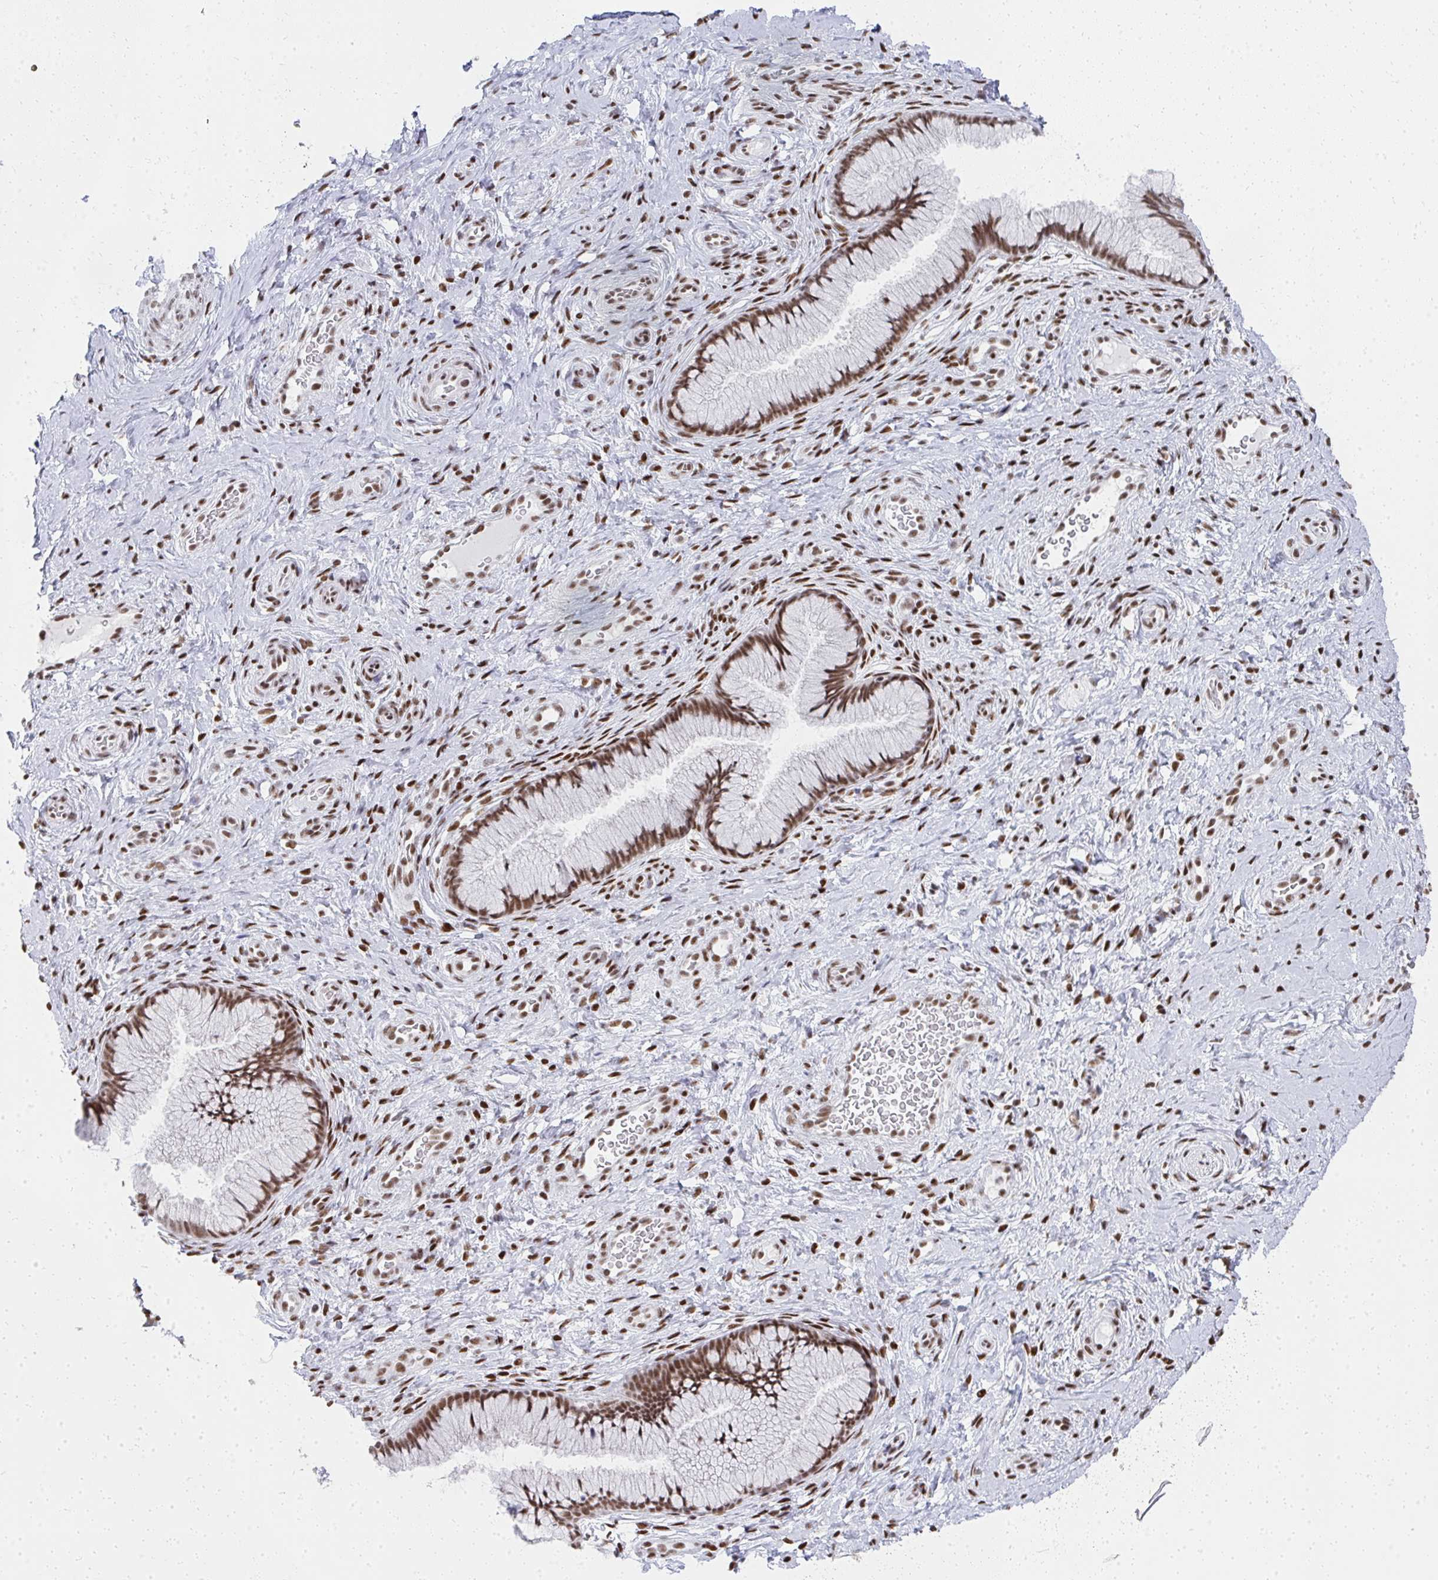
{"staining": {"intensity": "moderate", "quantity": ">75%", "location": "nuclear"}, "tissue": "cervix", "cell_type": "Glandular cells", "image_type": "normal", "snomed": [{"axis": "morphology", "description": "Normal tissue, NOS"}, {"axis": "topography", "description": "Cervix"}], "caption": "Cervix stained with IHC exhibits moderate nuclear staining in approximately >75% of glandular cells. (DAB (3,3'-diaminobenzidine) IHC with brightfield microscopy, high magnification).", "gene": "CREBBP", "patient": {"sex": "female", "age": 34}}